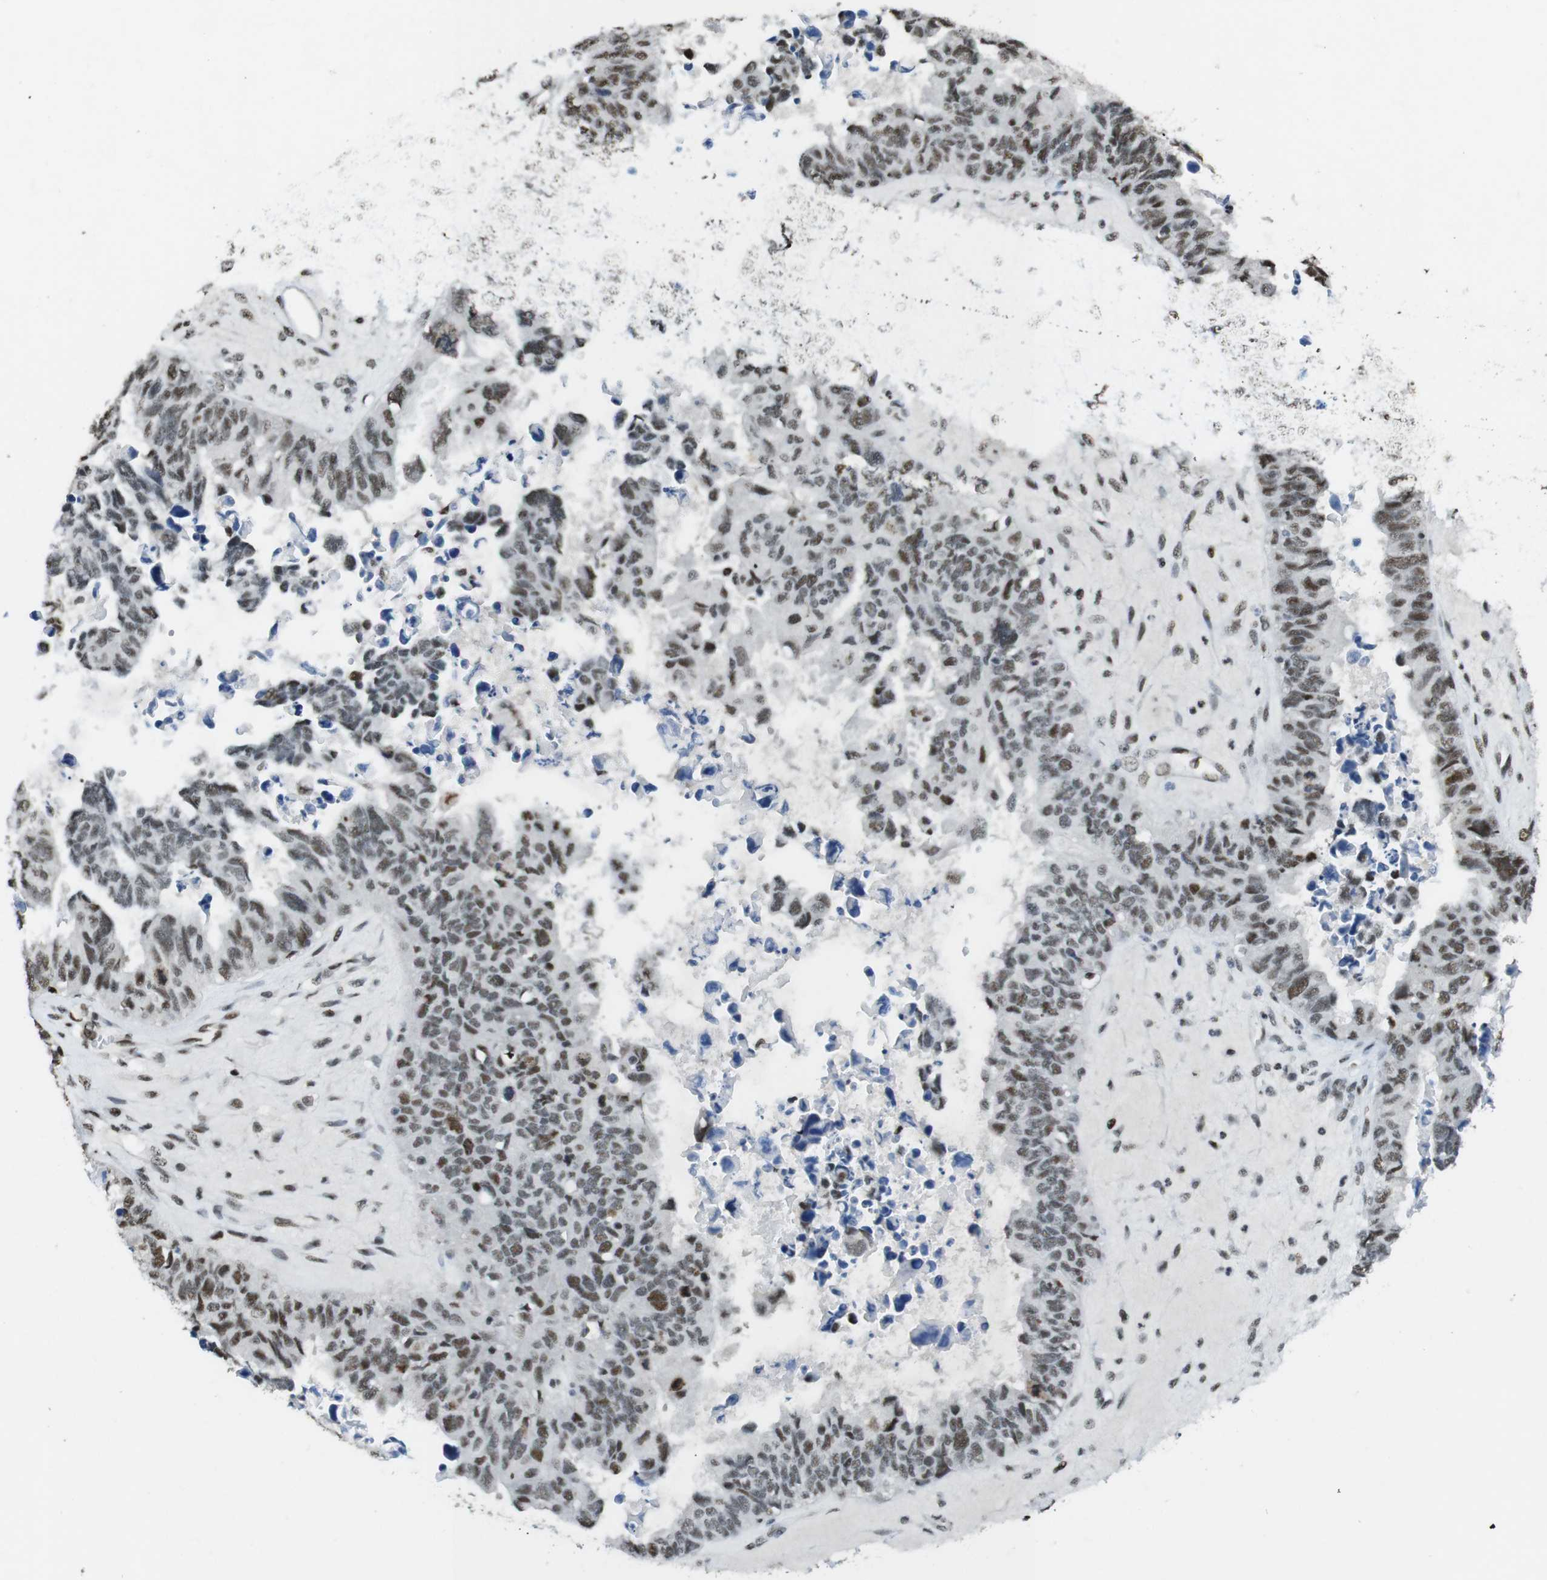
{"staining": {"intensity": "moderate", "quantity": "25%-75%", "location": "nuclear"}, "tissue": "ovarian cancer", "cell_type": "Tumor cells", "image_type": "cancer", "snomed": [{"axis": "morphology", "description": "Cystadenocarcinoma, serous, NOS"}, {"axis": "topography", "description": "Ovary"}], "caption": "Protein expression by immunohistochemistry (IHC) reveals moderate nuclear expression in approximately 25%-75% of tumor cells in serous cystadenocarcinoma (ovarian).", "gene": "CSNK2B", "patient": {"sex": "female", "age": 79}}